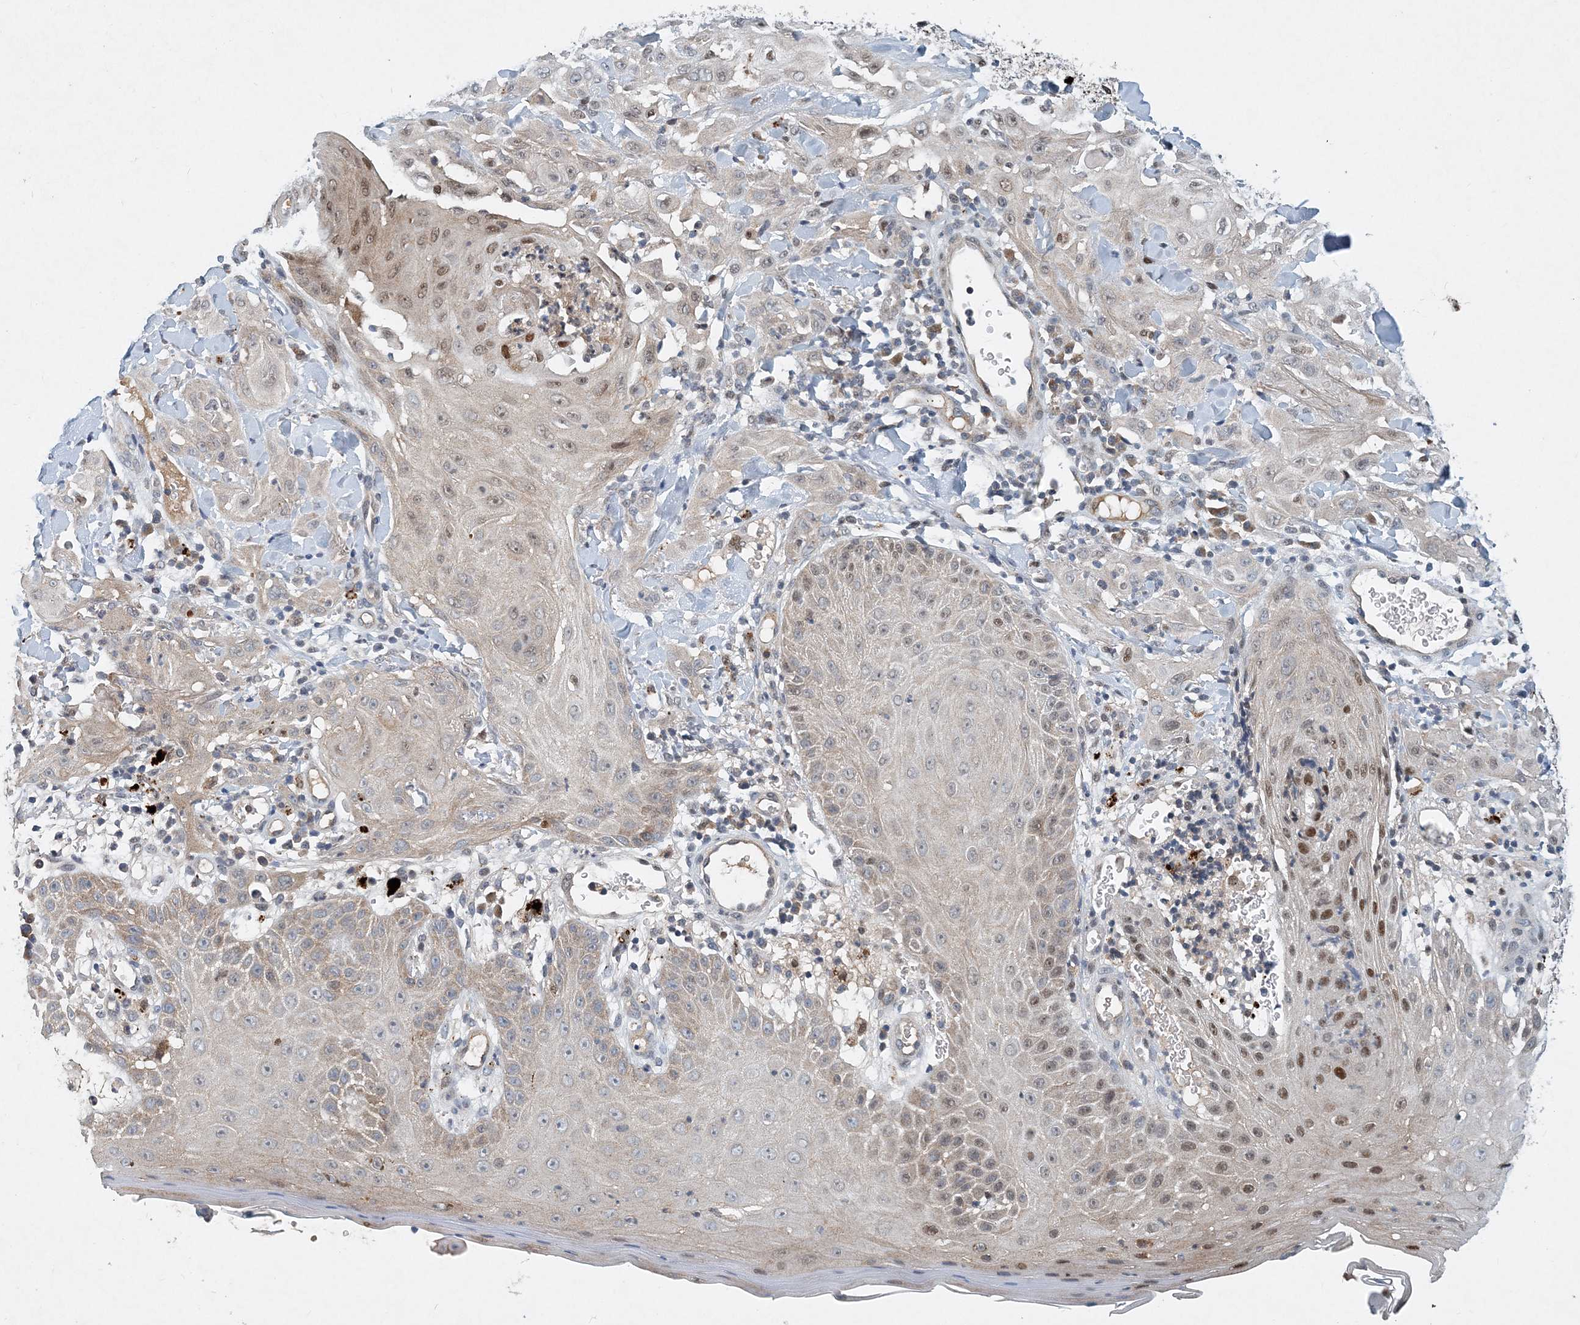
{"staining": {"intensity": "weak", "quantity": "<25%", "location": "nuclear"}, "tissue": "skin cancer", "cell_type": "Tumor cells", "image_type": "cancer", "snomed": [{"axis": "morphology", "description": "Squamous cell carcinoma, NOS"}, {"axis": "topography", "description": "Skin"}], "caption": "This histopathology image is of squamous cell carcinoma (skin) stained with immunohistochemistry (IHC) to label a protein in brown with the nuclei are counter-stained blue. There is no positivity in tumor cells. (DAB immunohistochemistry (IHC) visualized using brightfield microscopy, high magnification).", "gene": "KPNA4", "patient": {"sex": "male", "age": 24}}